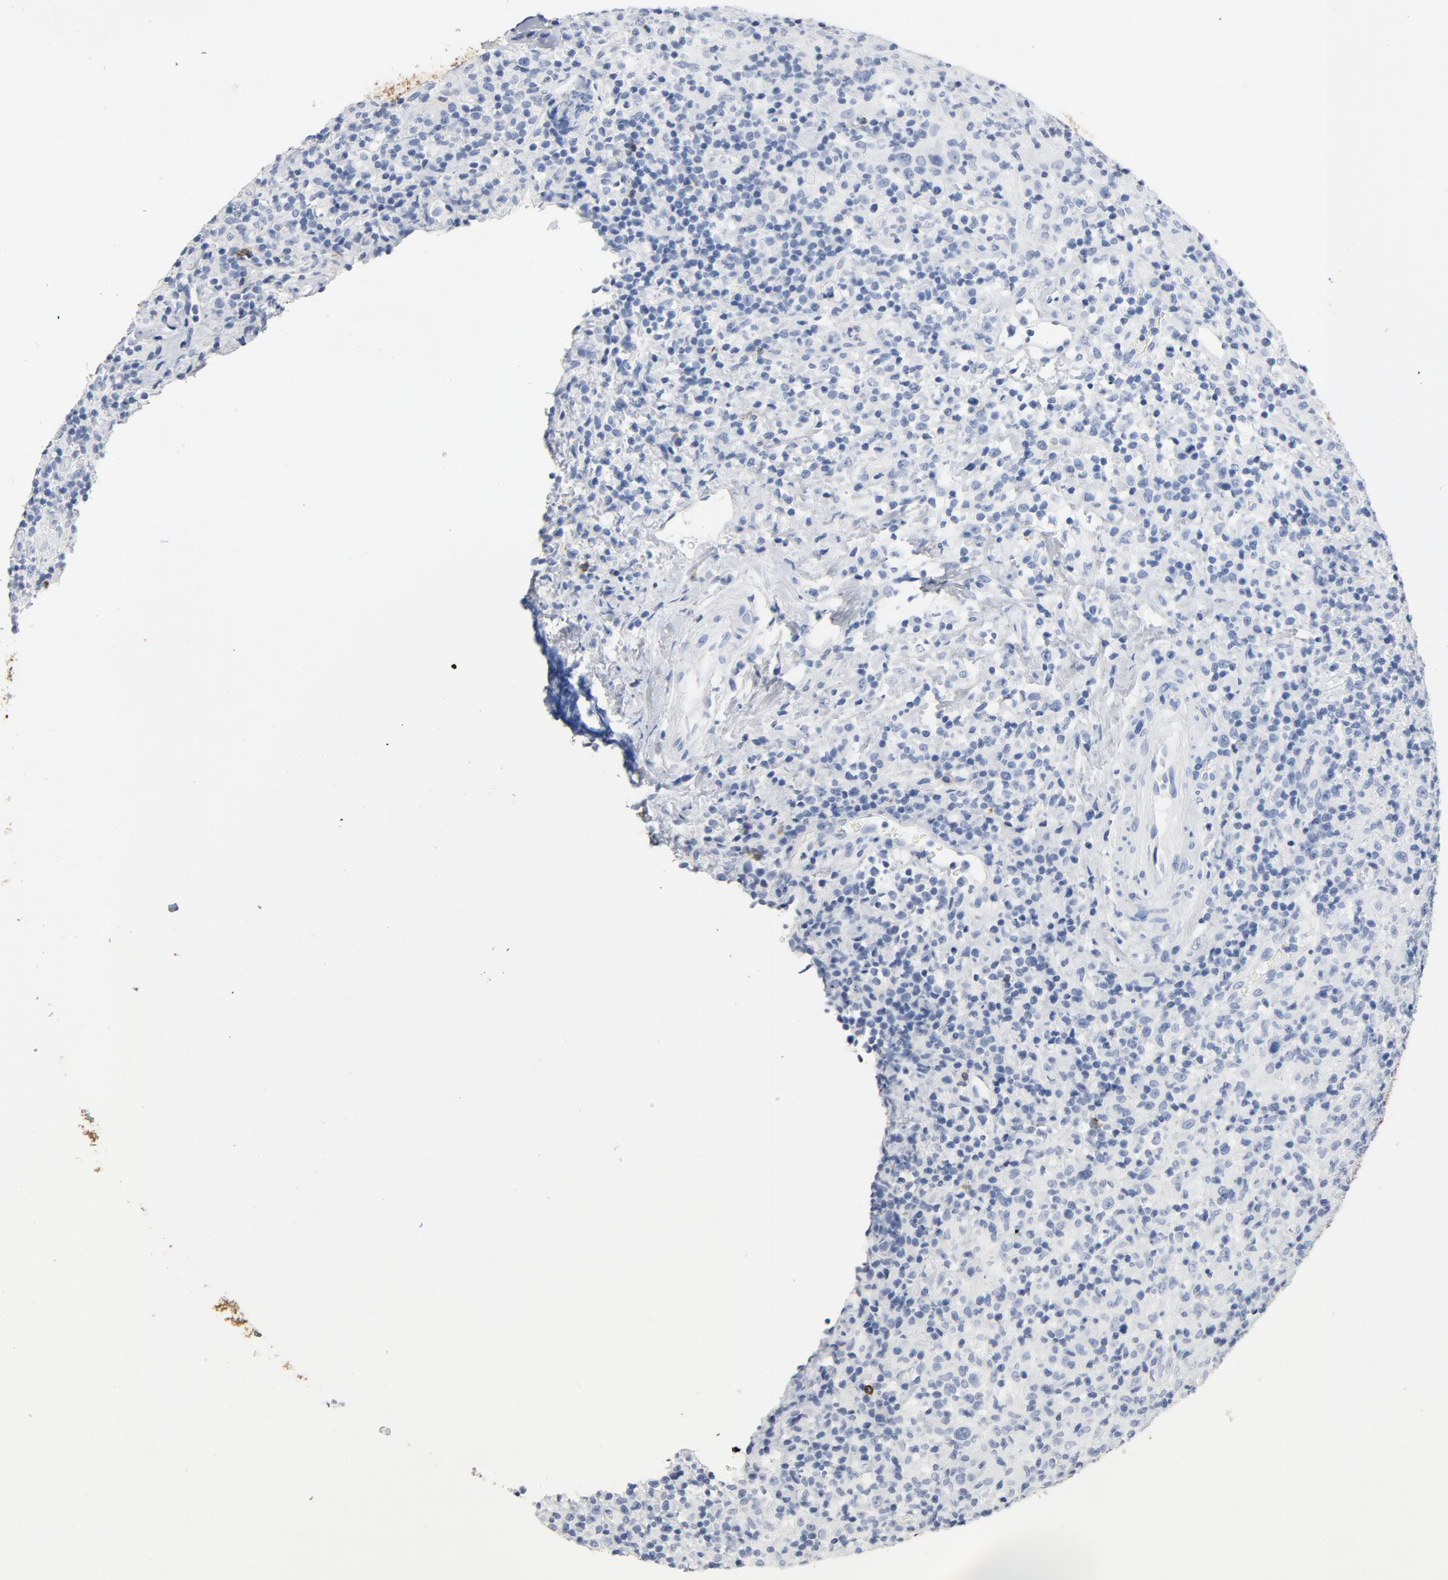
{"staining": {"intensity": "negative", "quantity": "none", "location": "none"}, "tissue": "lymphoma", "cell_type": "Tumor cells", "image_type": "cancer", "snomed": [{"axis": "morphology", "description": "Hodgkin's disease, NOS"}, {"axis": "topography", "description": "Lymph node"}], "caption": "IHC image of neoplastic tissue: Hodgkin's disease stained with DAB (3,3'-diaminobenzidine) displays no significant protein positivity in tumor cells.", "gene": "PTPRB", "patient": {"sex": "male", "age": 65}}